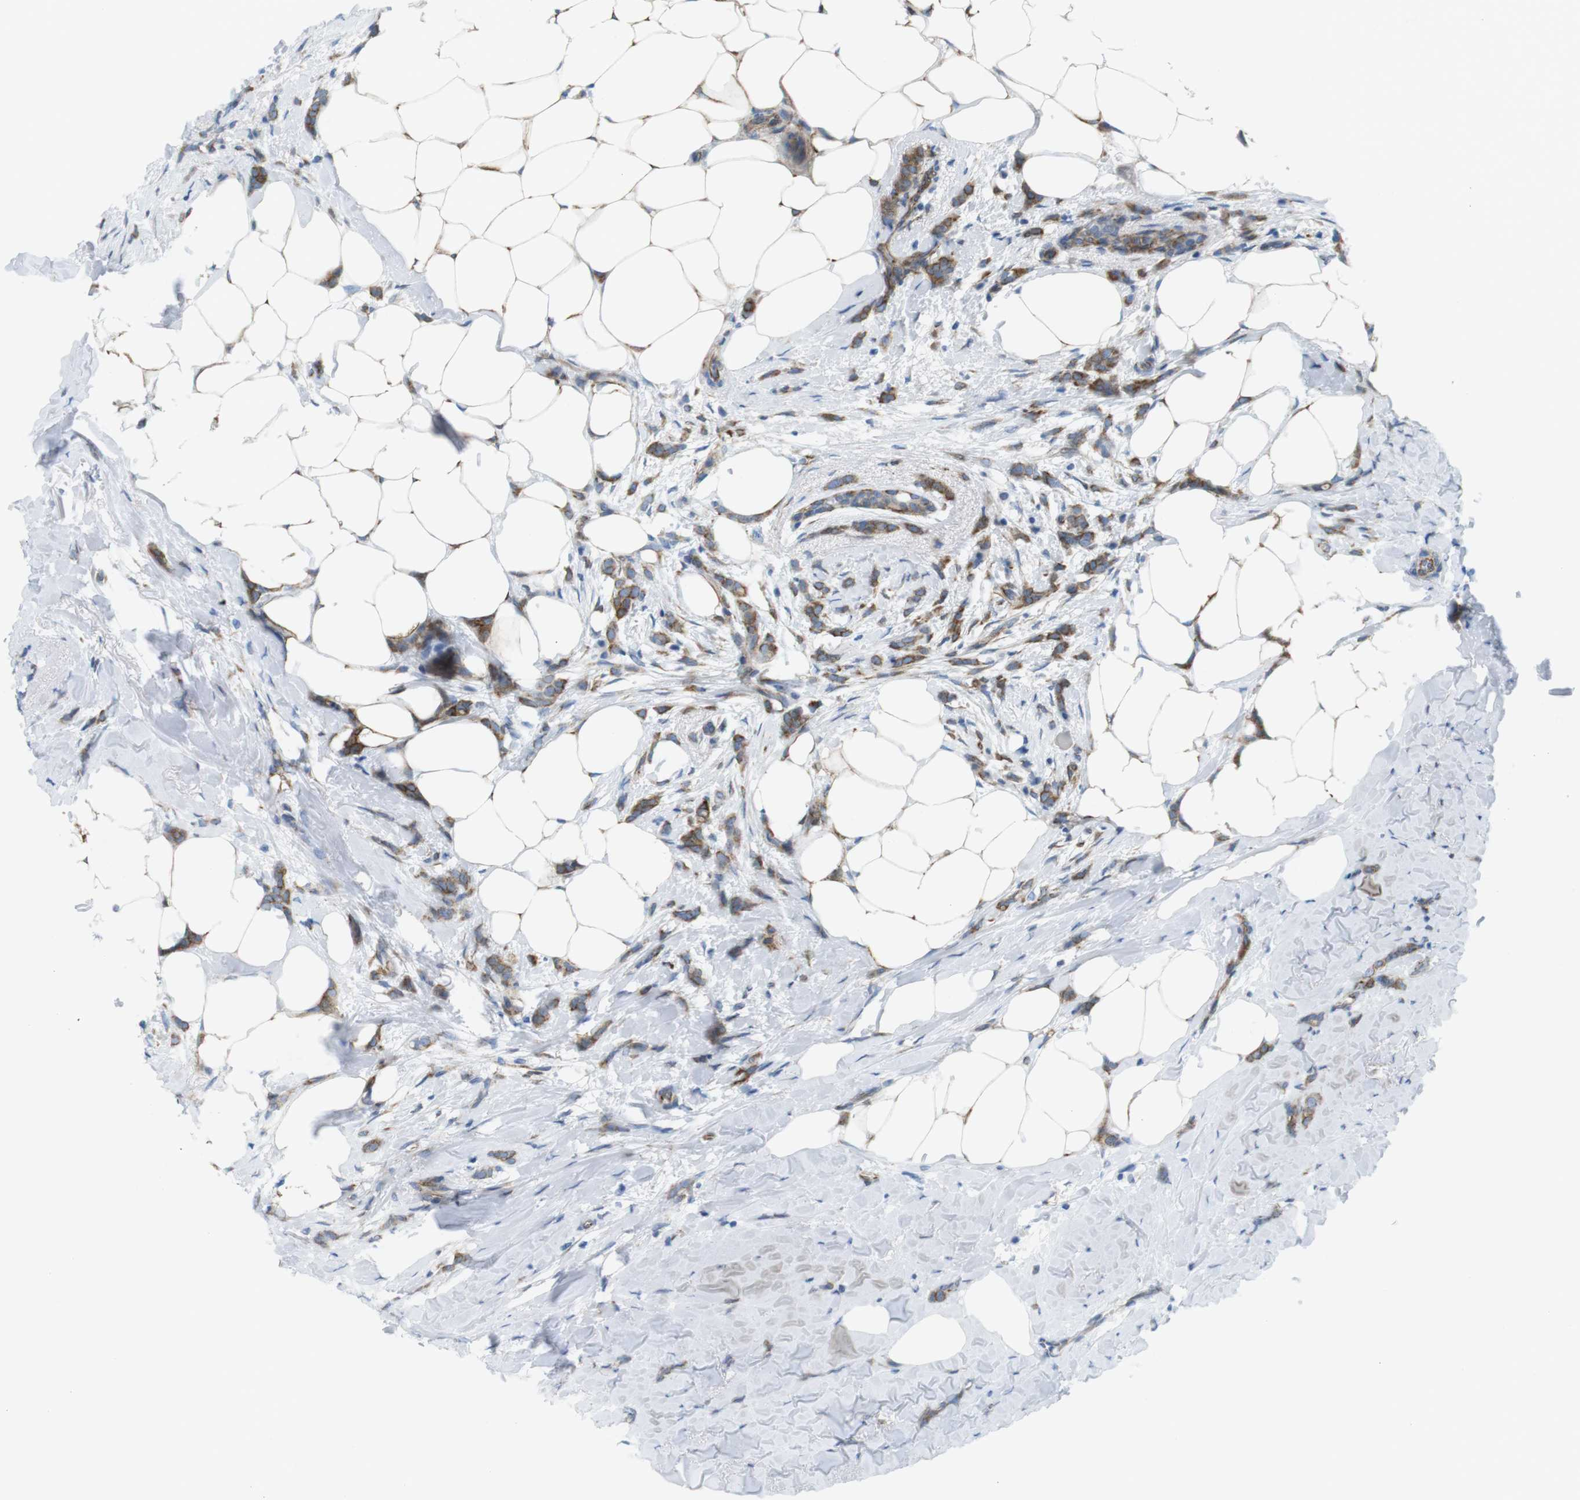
{"staining": {"intensity": "moderate", "quantity": "25%-75%", "location": "cytoplasmic/membranous"}, "tissue": "breast cancer", "cell_type": "Tumor cells", "image_type": "cancer", "snomed": [{"axis": "morphology", "description": "Lobular carcinoma, in situ"}, {"axis": "morphology", "description": "Lobular carcinoma"}, {"axis": "topography", "description": "Breast"}], "caption": "Protein expression analysis of human breast cancer reveals moderate cytoplasmic/membranous positivity in approximately 25%-75% of tumor cells. (DAB (3,3'-diaminobenzidine) = brown stain, brightfield microscopy at high magnification).", "gene": "MYH9", "patient": {"sex": "female", "age": 41}}